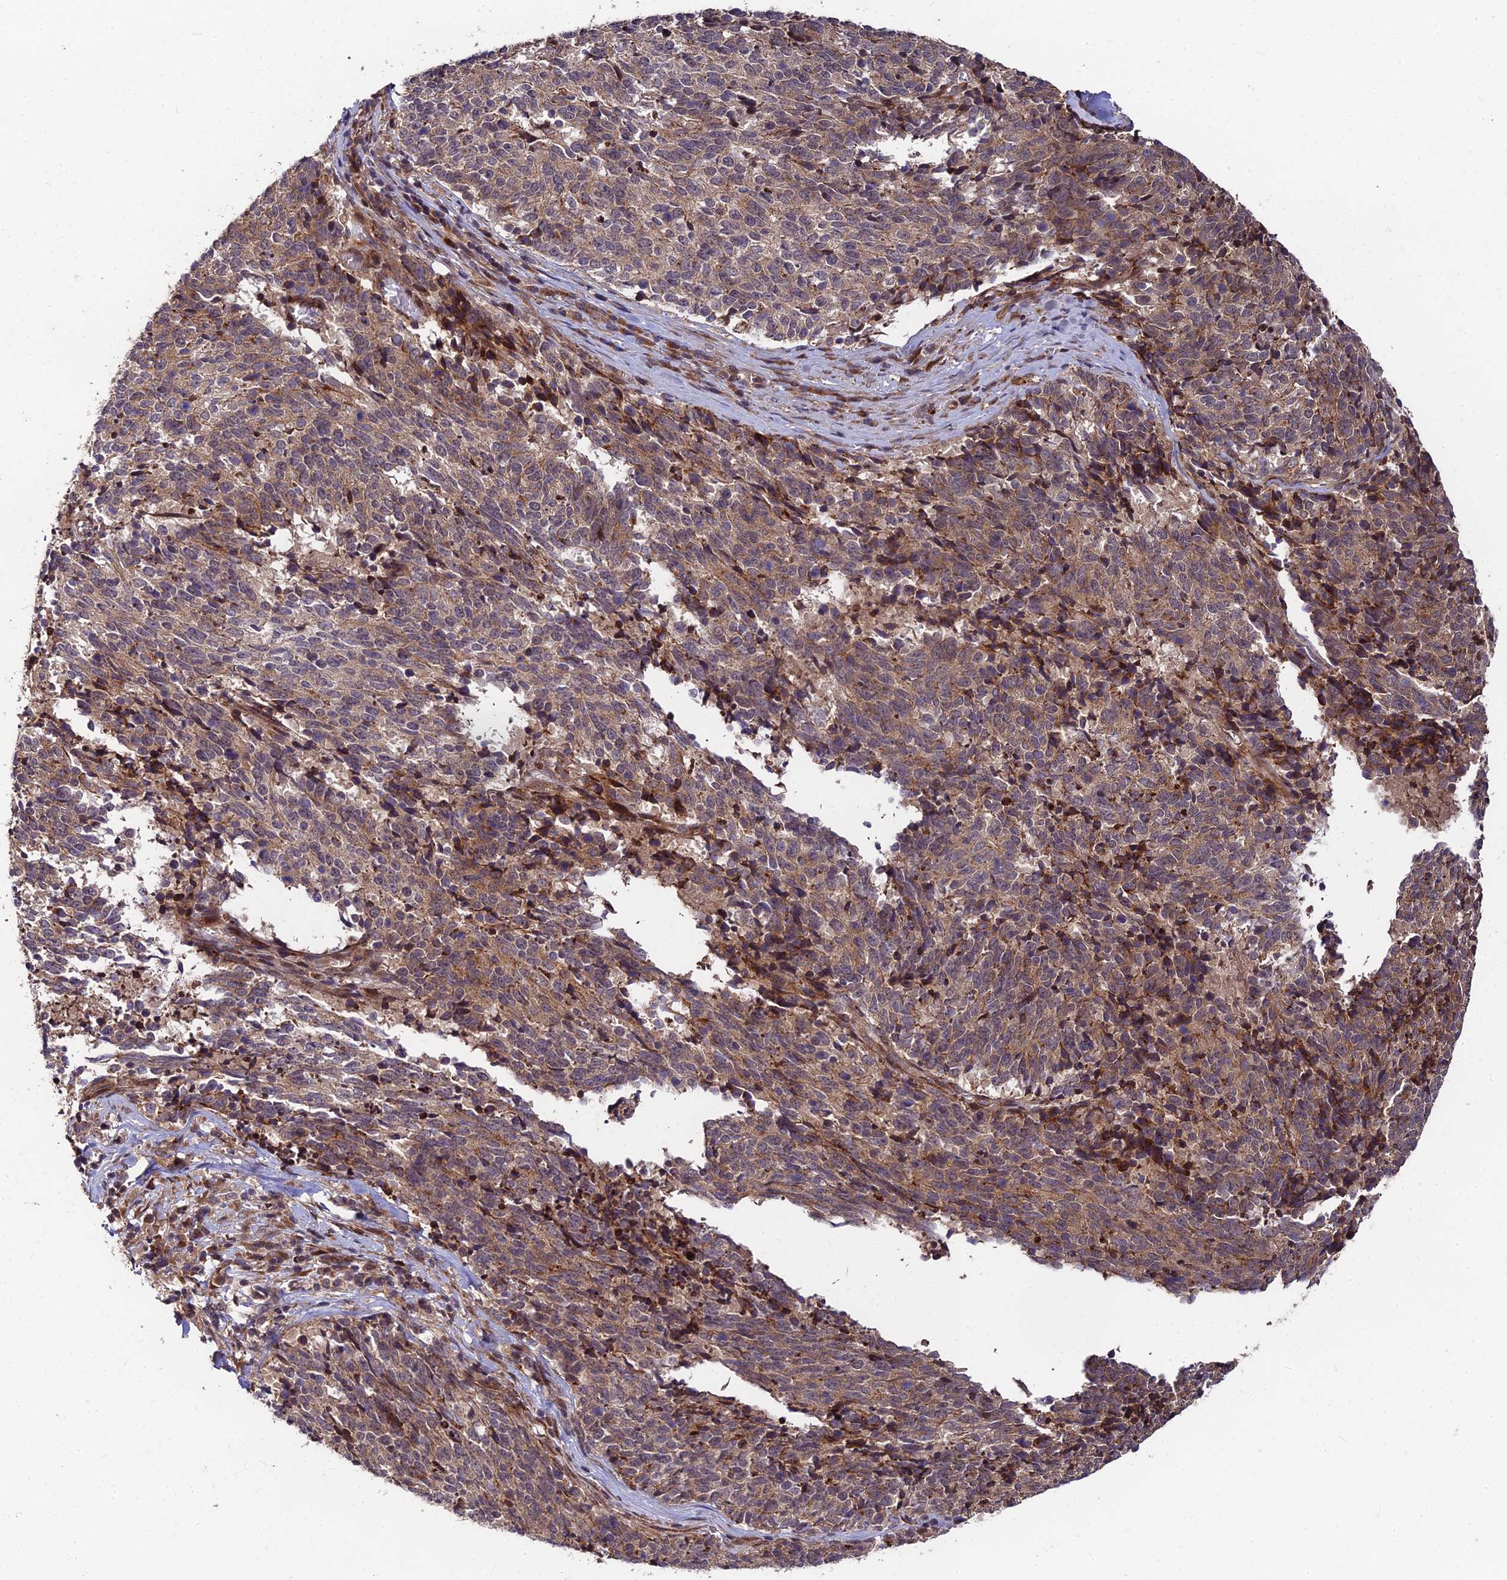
{"staining": {"intensity": "moderate", "quantity": "25%-75%", "location": "cytoplasmic/membranous"}, "tissue": "cervical cancer", "cell_type": "Tumor cells", "image_type": "cancer", "snomed": [{"axis": "morphology", "description": "Squamous cell carcinoma, NOS"}, {"axis": "topography", "description": "Cervix"}], "caption": "Protein analysis of cervical squamous cell carcinoma tissue displays moderate cytoplasmic/membranous expression in approximately 25%-75% of tumor cells.", "gene": "MKKS", "patient": {"sex": "female", "age": 29}}